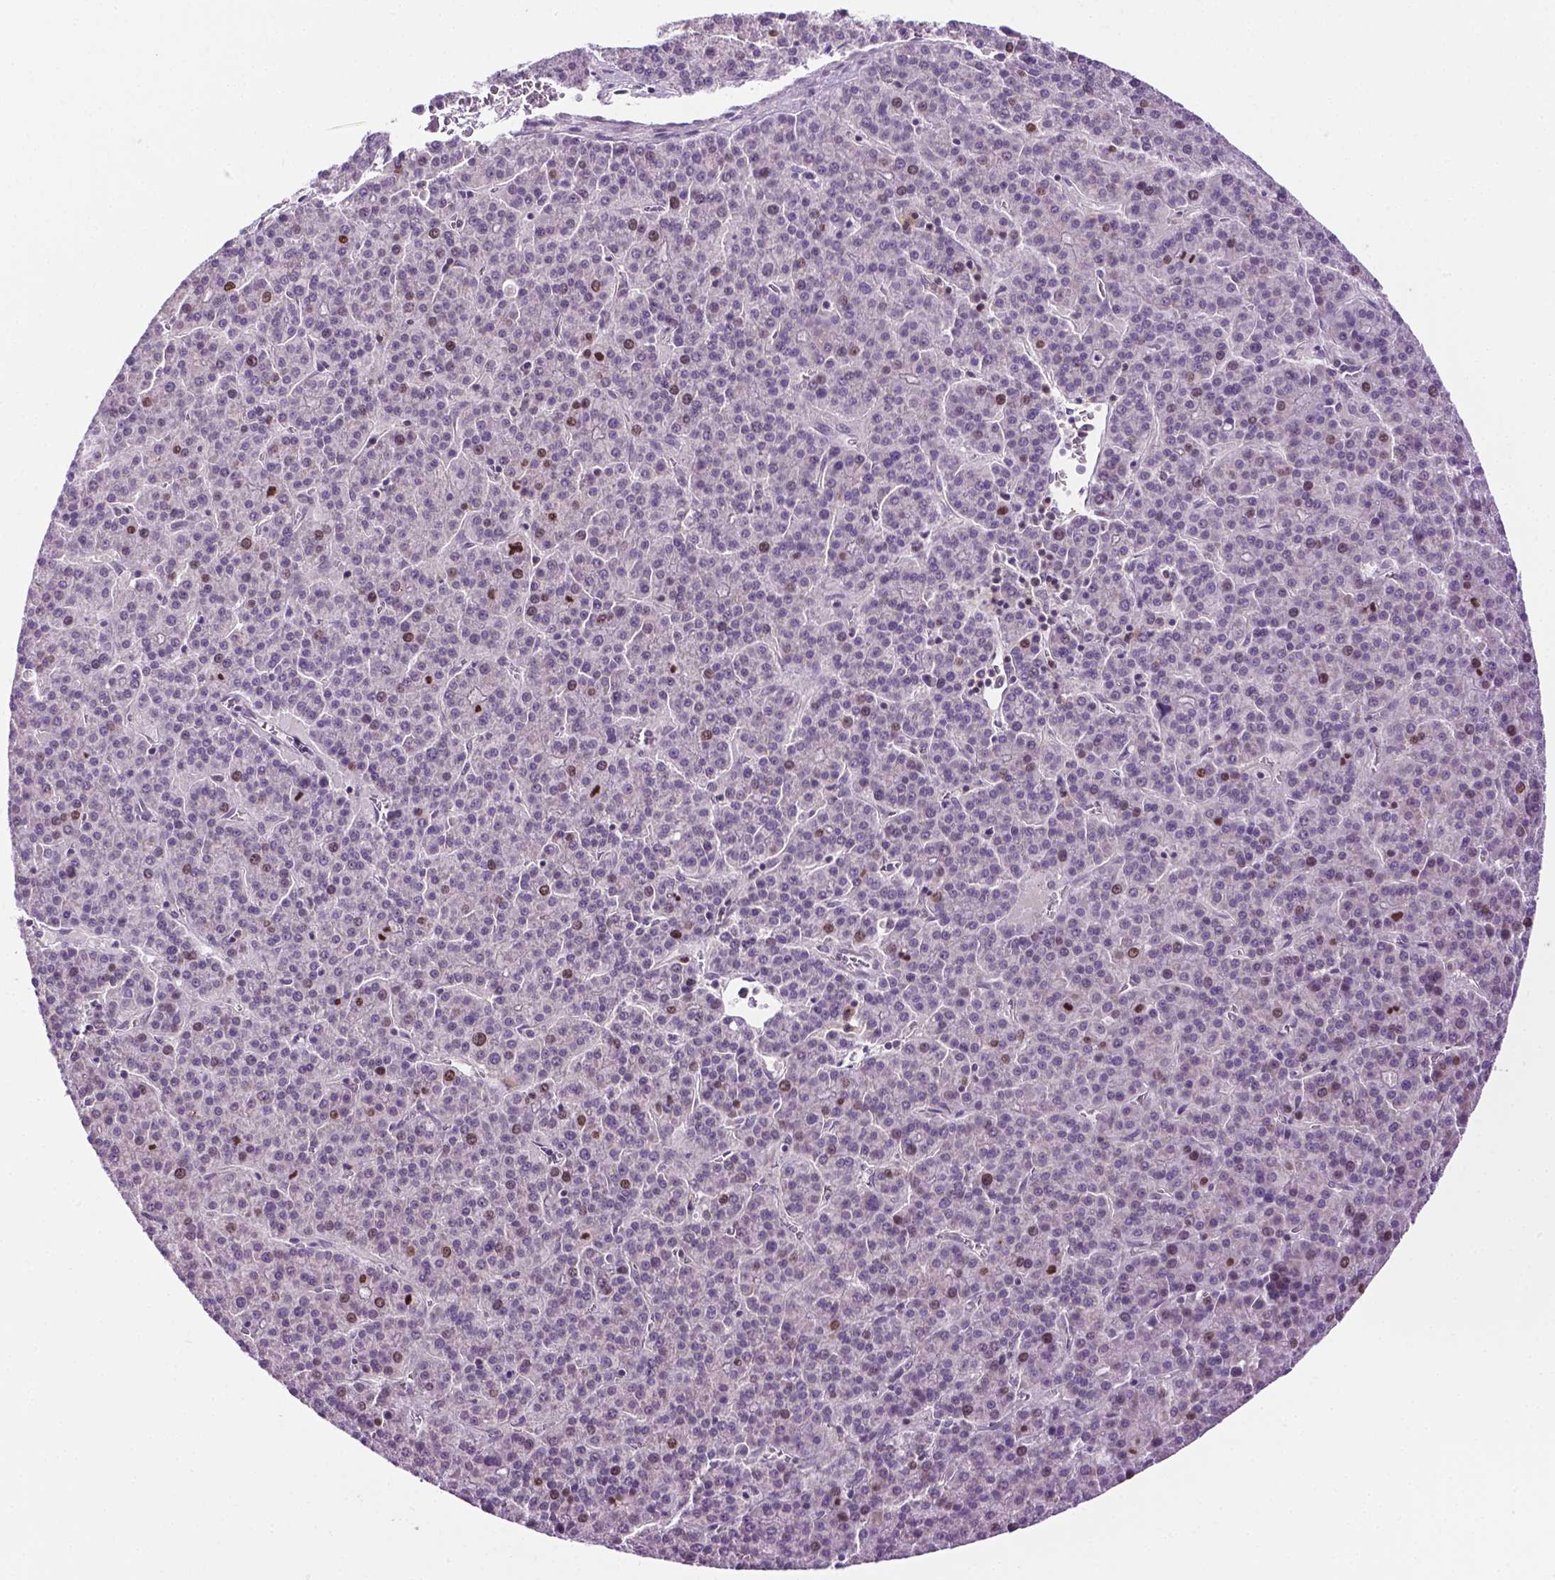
{"staining": {"intensity": "moderate", "quantity": "<25%", "location": "nuclear"}, "tissue": "liver cancer", "cell_type": "Tumor cells", "image_type": "cancer", "snomed": [{"axis": "morphology", "description": "Carcinoma, Hepatocellular, NOS"}, {"axis": "topography", "description": "Liver"}], "caption": "The histopathology image shows immunohistochemical staining of liver hepatocellular carcinoma. There is moderate nuclear expression is present in about <25% of tumor cells.", "gene": "DENND4A", "patient": {"sex": "female", "age": 58}}